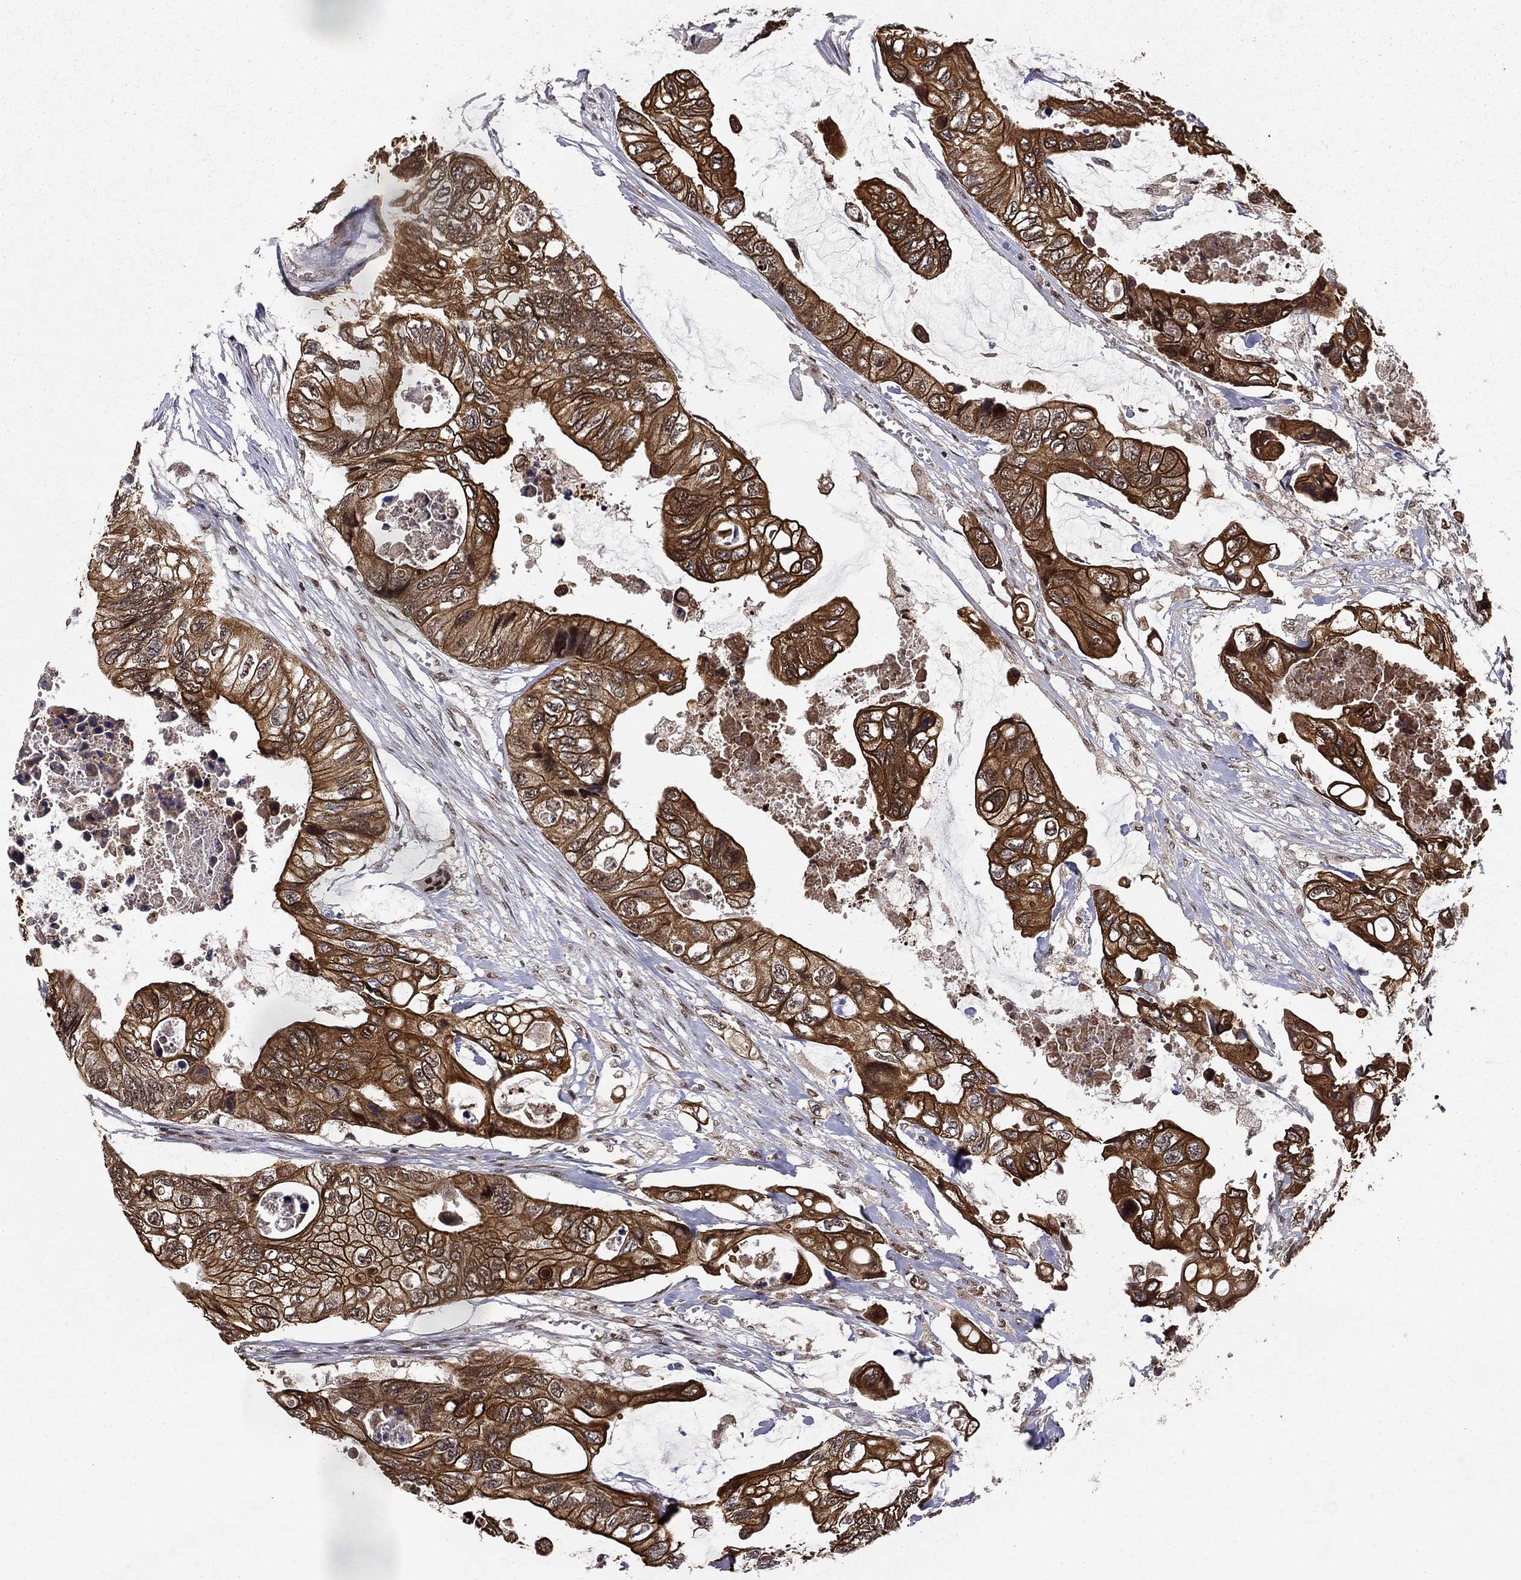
{"staining": {"intensity": "strong", "quantity": ">75%", "location": "cytoplasmic/membranous"}, "tissue": "colorectal cancer", "cell_type": "Tumor cells", "image_type": "cancer", "snomed": [{"axis": "morphology", "description": "Adenocarcinoma, NOS"}, {"axis": "topography", "description": "Rectum"}], "caption": "Immunohistochemical staining of colorectal cancer displays high levels of strong cytoplasmic/membranous staining in about >75% of tumor cells.", "gene": "CDCA7L", "patient": {"sex": "male", "age": 63}}